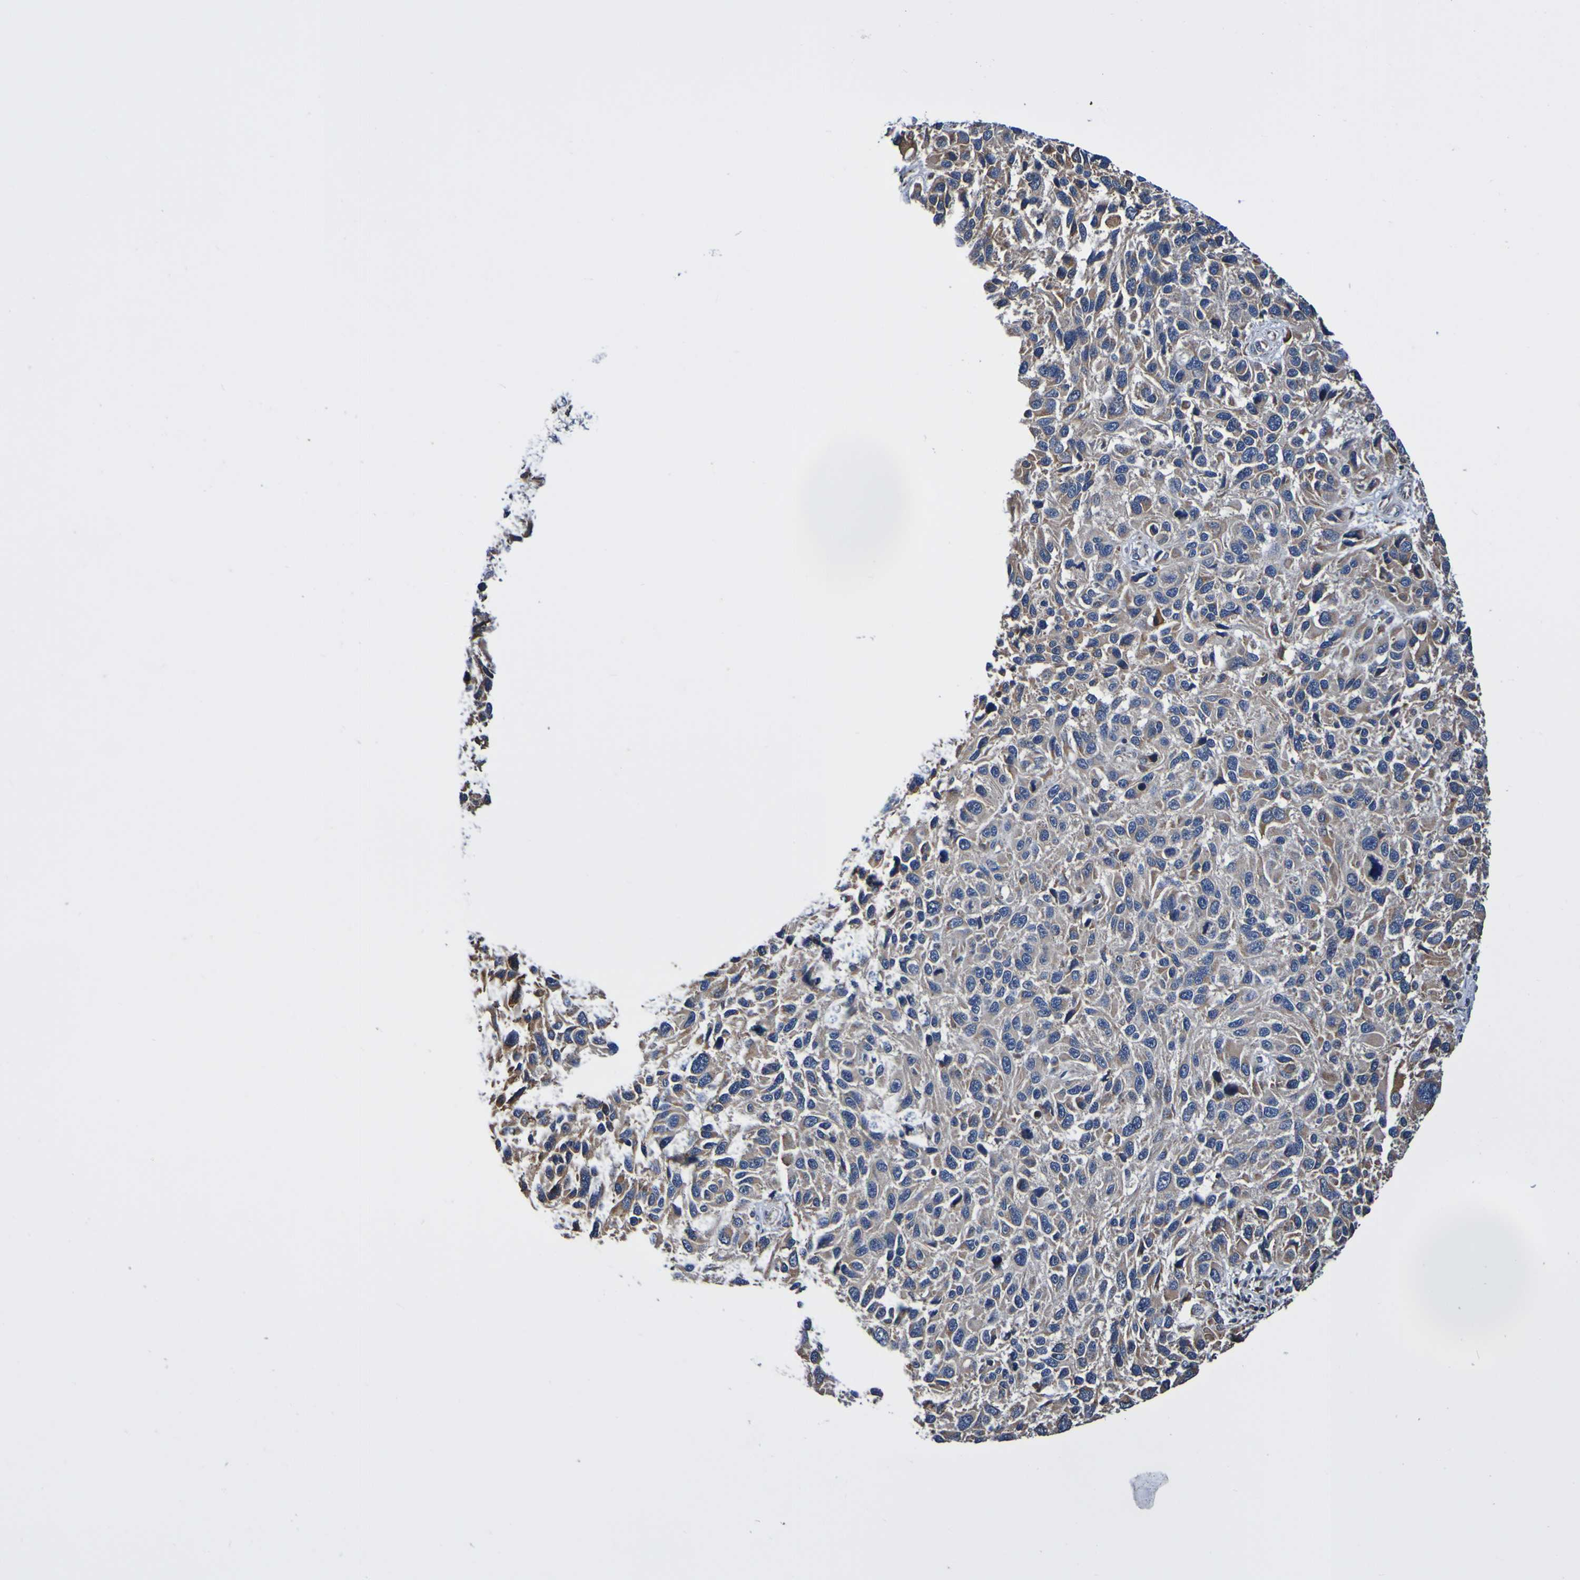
{"staining": {"intensity": "weak", "quantity": "25%-75%", "location": "cytoplasmic/membranous"}, "tissue": "melanoma", "cell_type": "Tumor cells", "image_type": "cancer", "snomed": [{"axis": "morphology", "description": "Malignant melanoma, NOS"}, {"axis": "topography", "description": "Skin"}], "caption": "Immunohistochemical staining of human melanoma demonstrates low levels of weak cytoplasmic/membranous protein expression in about 25%-75% of tumor cells.", "gene": "AXIN1", "patient": {"sex": "male", "age": 53}}